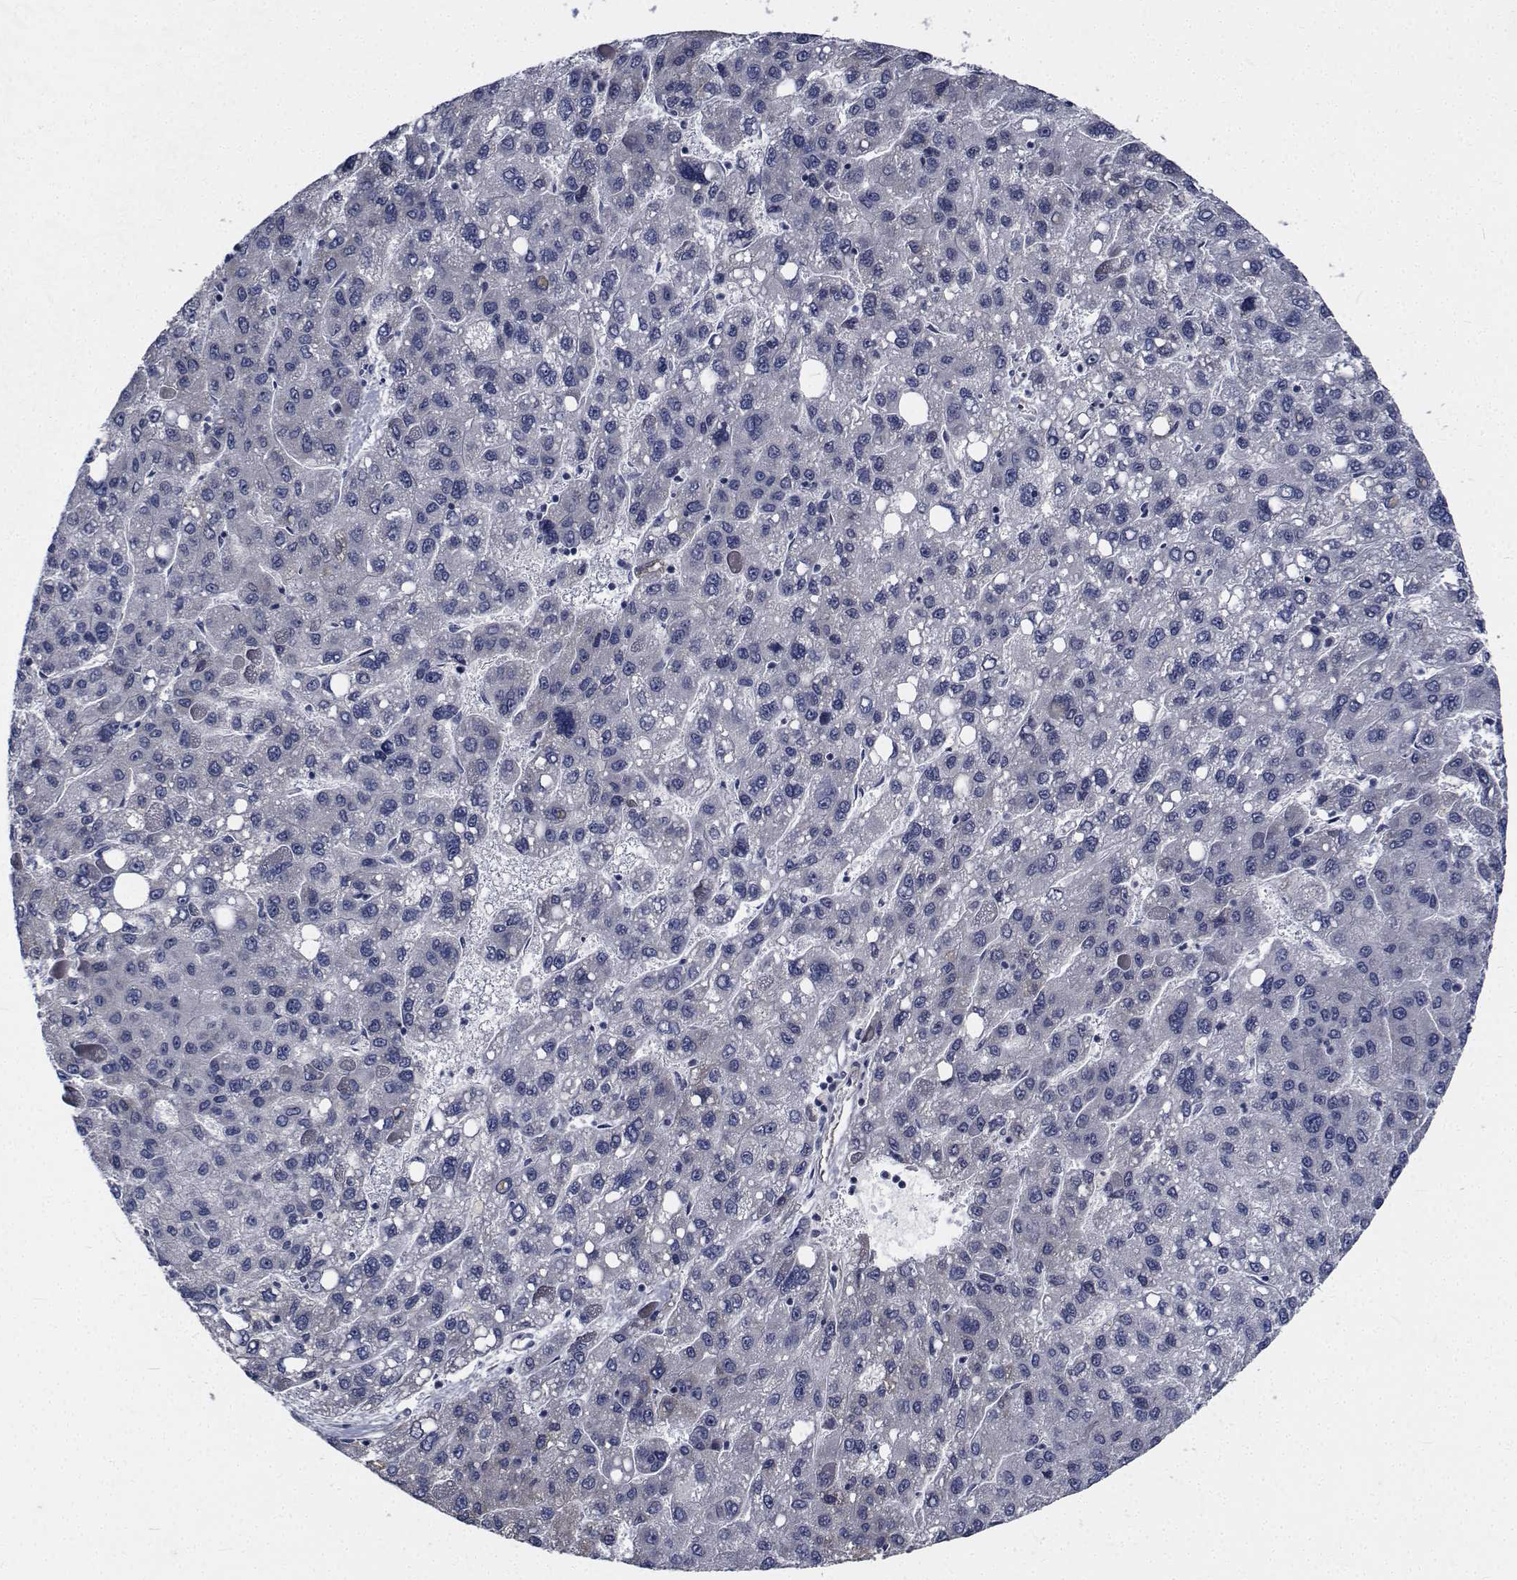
{"staining": {"intensity": "negative", "quantity": "none", "location": "none"}, "tissue": "liver cancer", "cell_type": "Tumor cells", "image_type": "cancer", "snomed": [{"axis": "morphology", "description": "Carcinoma, Hepatocellular, NOS"}, {"axis": "topography", "description": "Liver"}], "caption": "High power microscopy micrograph of an immunohistochemistry (IHC) histopathology image of liver cancer (hepatocellular carcinoma), revealing no significant positivity in tumor cells.", "gene": "TTBK1", "patient": {"sex": "female", "age": 82}}